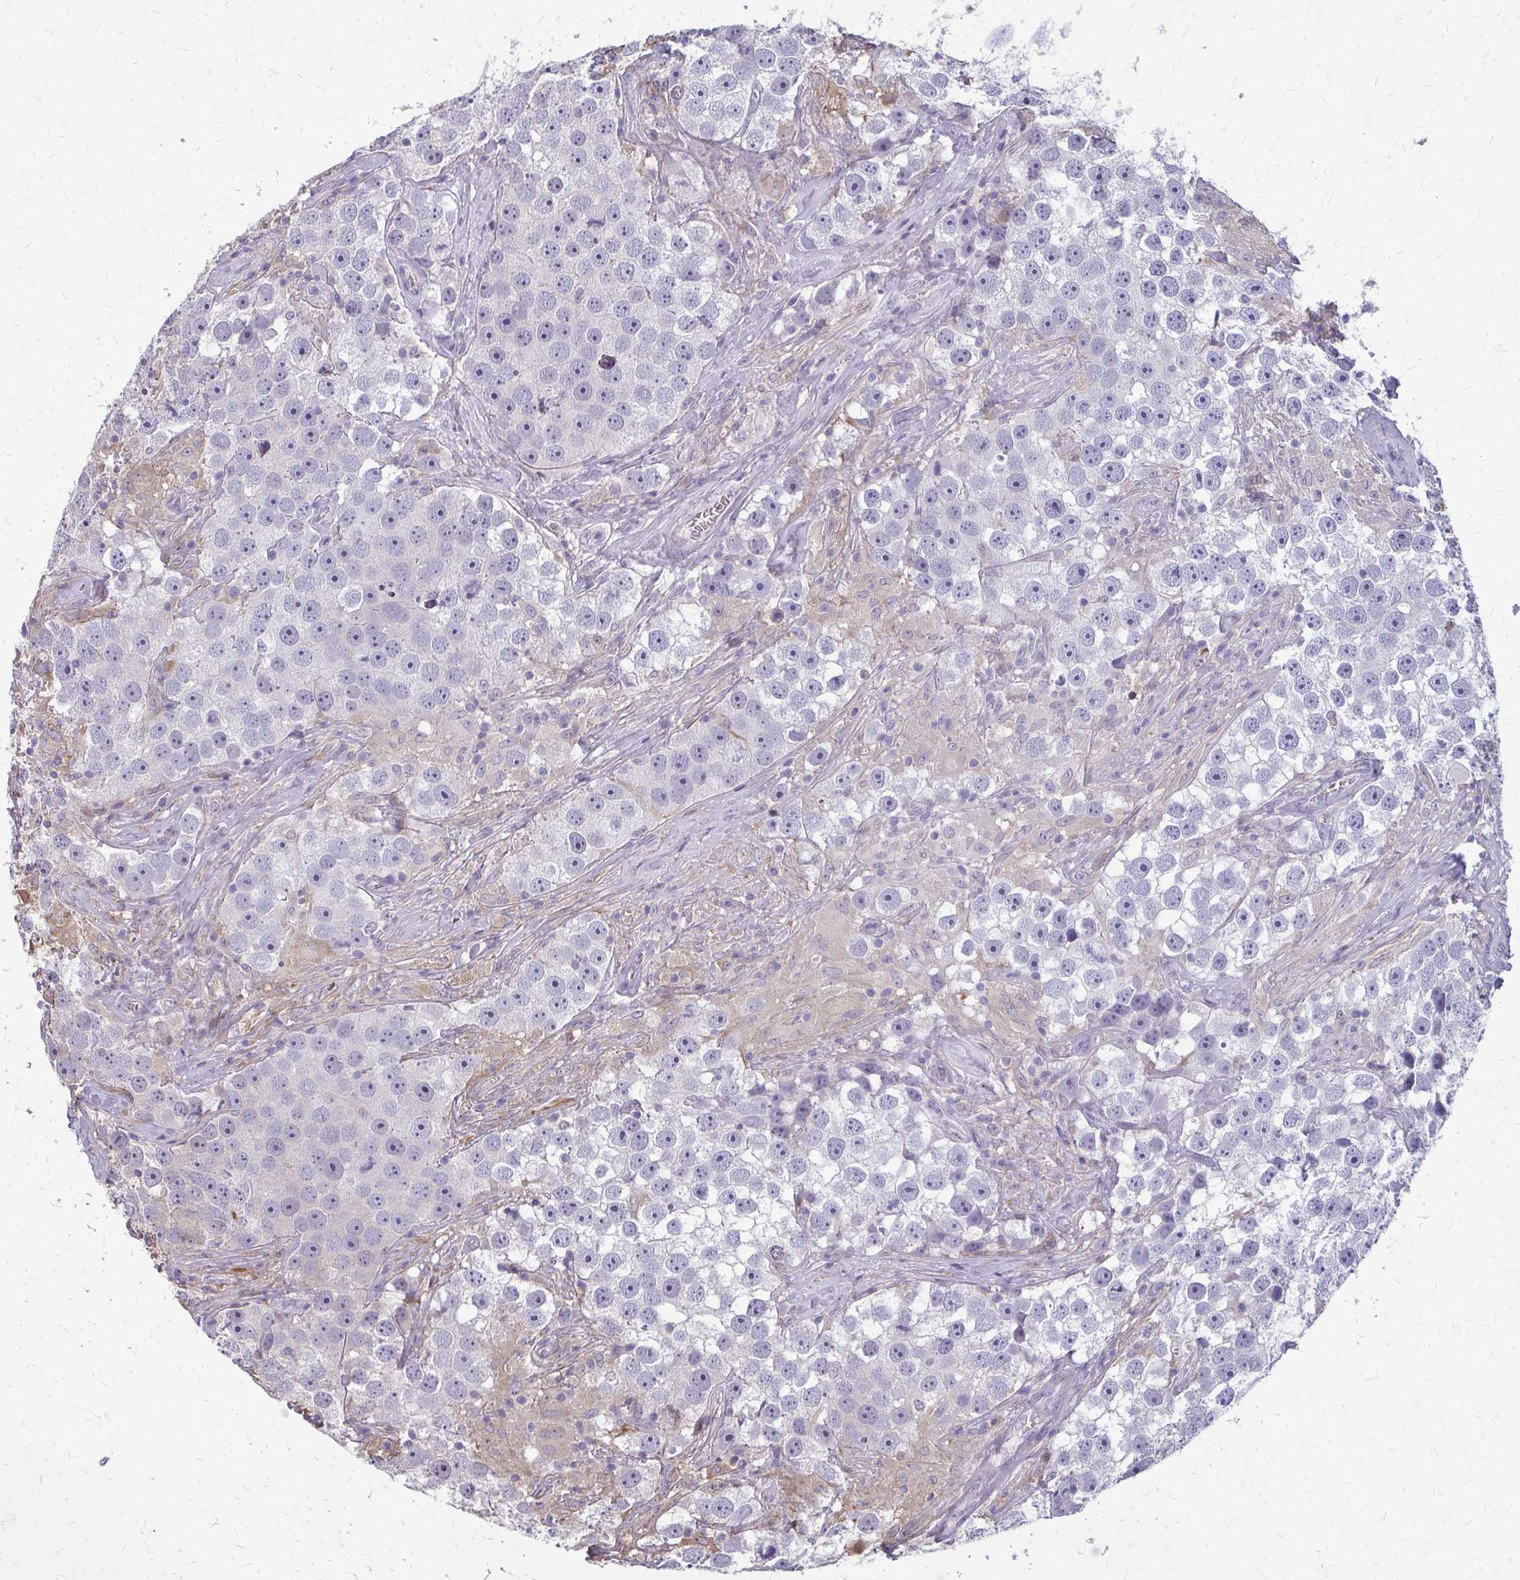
{"staining": {"intensity": "negative", "quantity": "none", "location": "none"}, "tissue": "testis cancer", "cell_type": "Tumor cells", "image_type": "cancer", "snomed": [{"axis": "morphology", "description": "Seminoma, NOS"}, {"axis": "topography", "description": "Testis"}], "caption": "There is no significant positivity in tumor cells of testis cancer.", "gene": "ZNF34", "patient": {"sex": "male", "age": 49}}